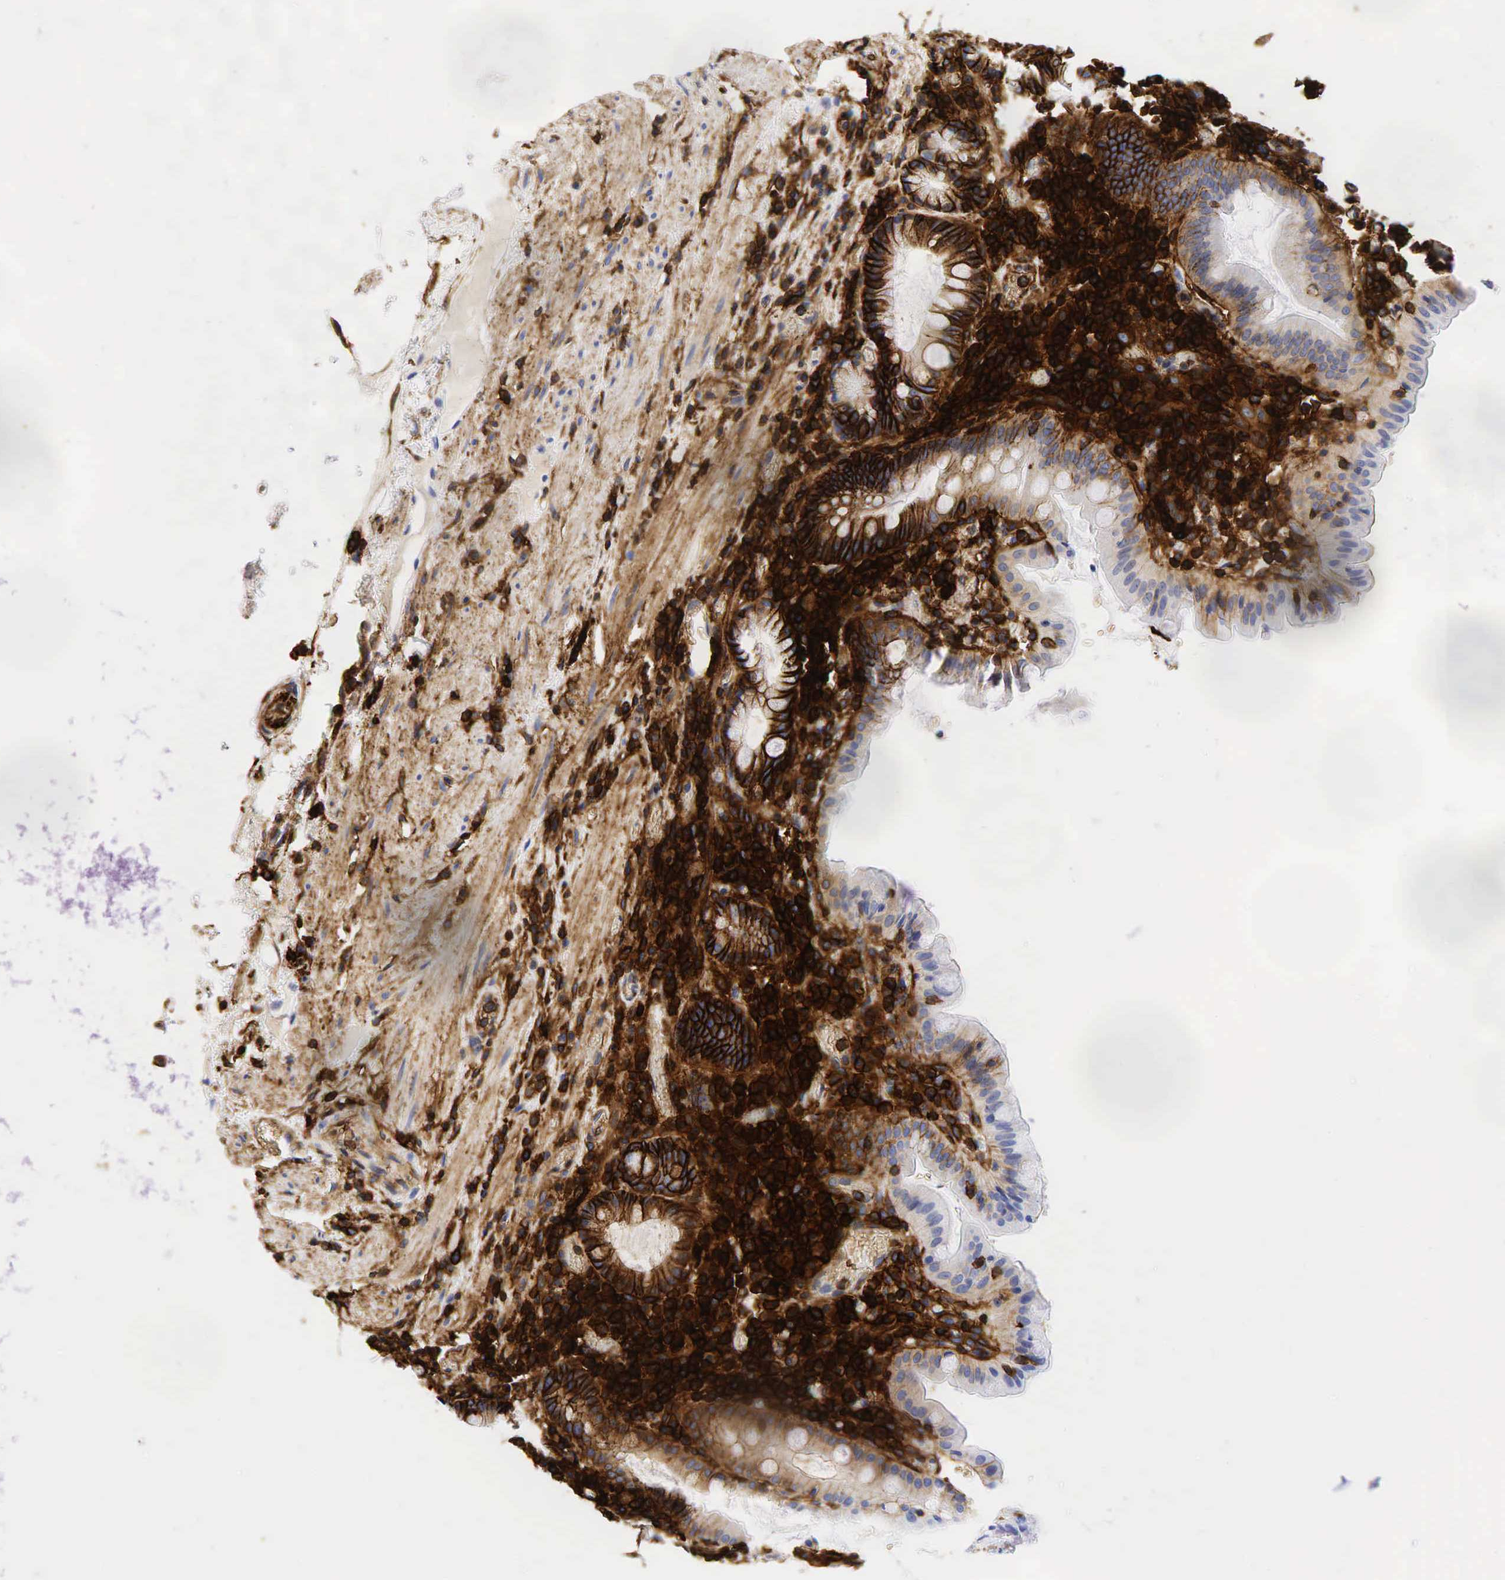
{"staining": {"intensity": "strong", "quantity": "25%-75%", "location": "cytoplasmic/membranous"}, "tissue": "stomach", "cell_type": "Glandular cells", "image_type": "normal", "snomed": [{"axis": "morphology", "description": "Normal tissue, NOS"}, {"axis": "topography", "description": "Stomach, lower"}, {"axis": "topography", "description": "Duodenum"}], "caption": "About 25%-75% of glandular cells in benign human stomach show strong cytoplasmic/membranous protein positivity as visualized by brown immunohistochemical staining.", "gene": "CD44", "patient": {"sex": "male", "age": 84}}